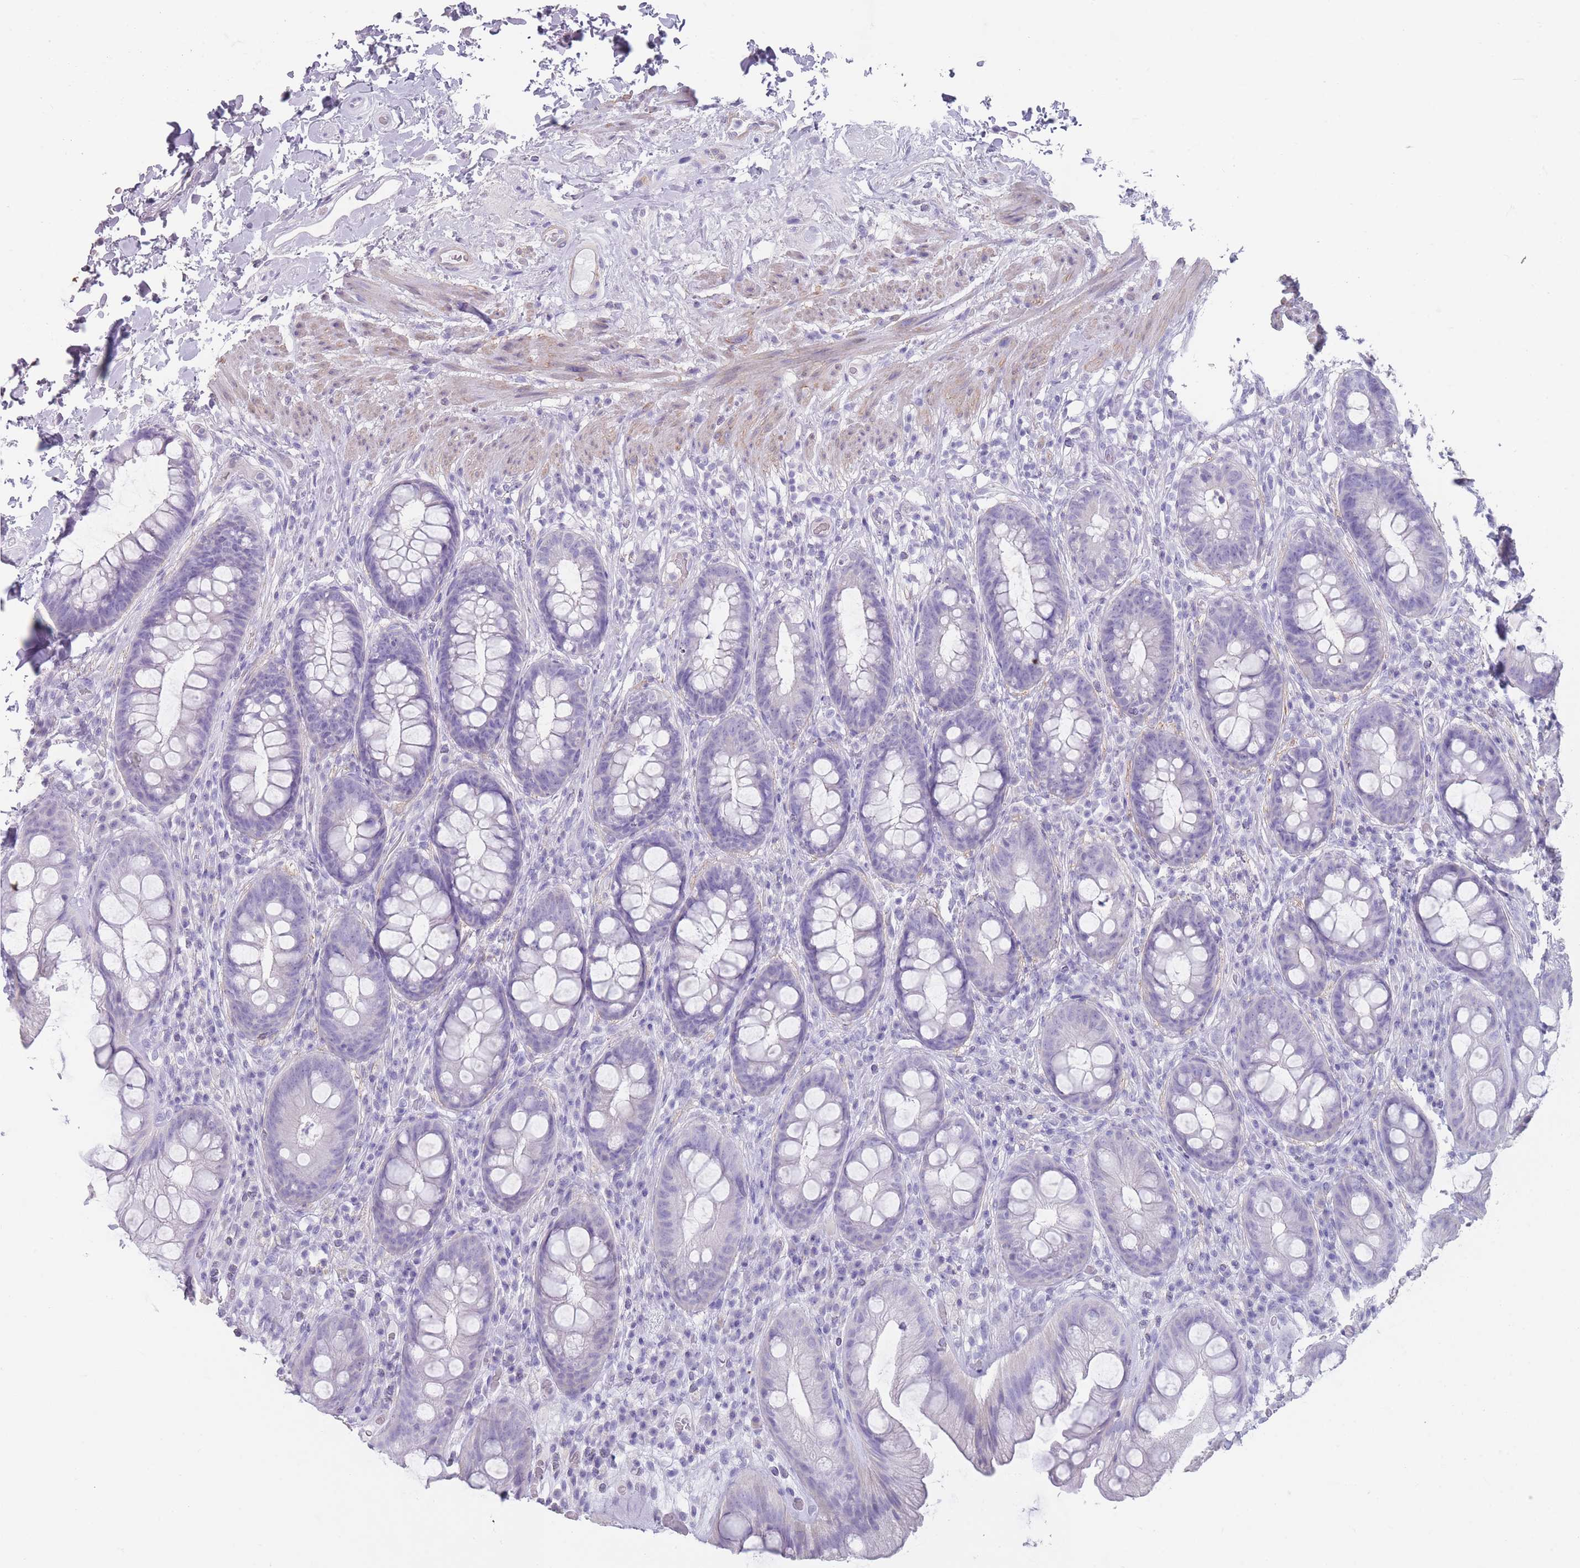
{"staining": {"intensity": "negative", "quantity": "none", "location": "none"}, "tissue": "rectum", "cell_type": "Glandular cells", "image_type": "normal", "snomed": [{"axis": "morphology", "description": "Normal tissue, NOS"}, {"axis": "topography", "description": "Rectum"}], "caption": "This is an immunohistochemistry (IHC) histopathology image of unremarkable rectum. There is no staining in glandular cells.", "gene": "RHBG", "patient": {"sex": "male", "age": 74}}